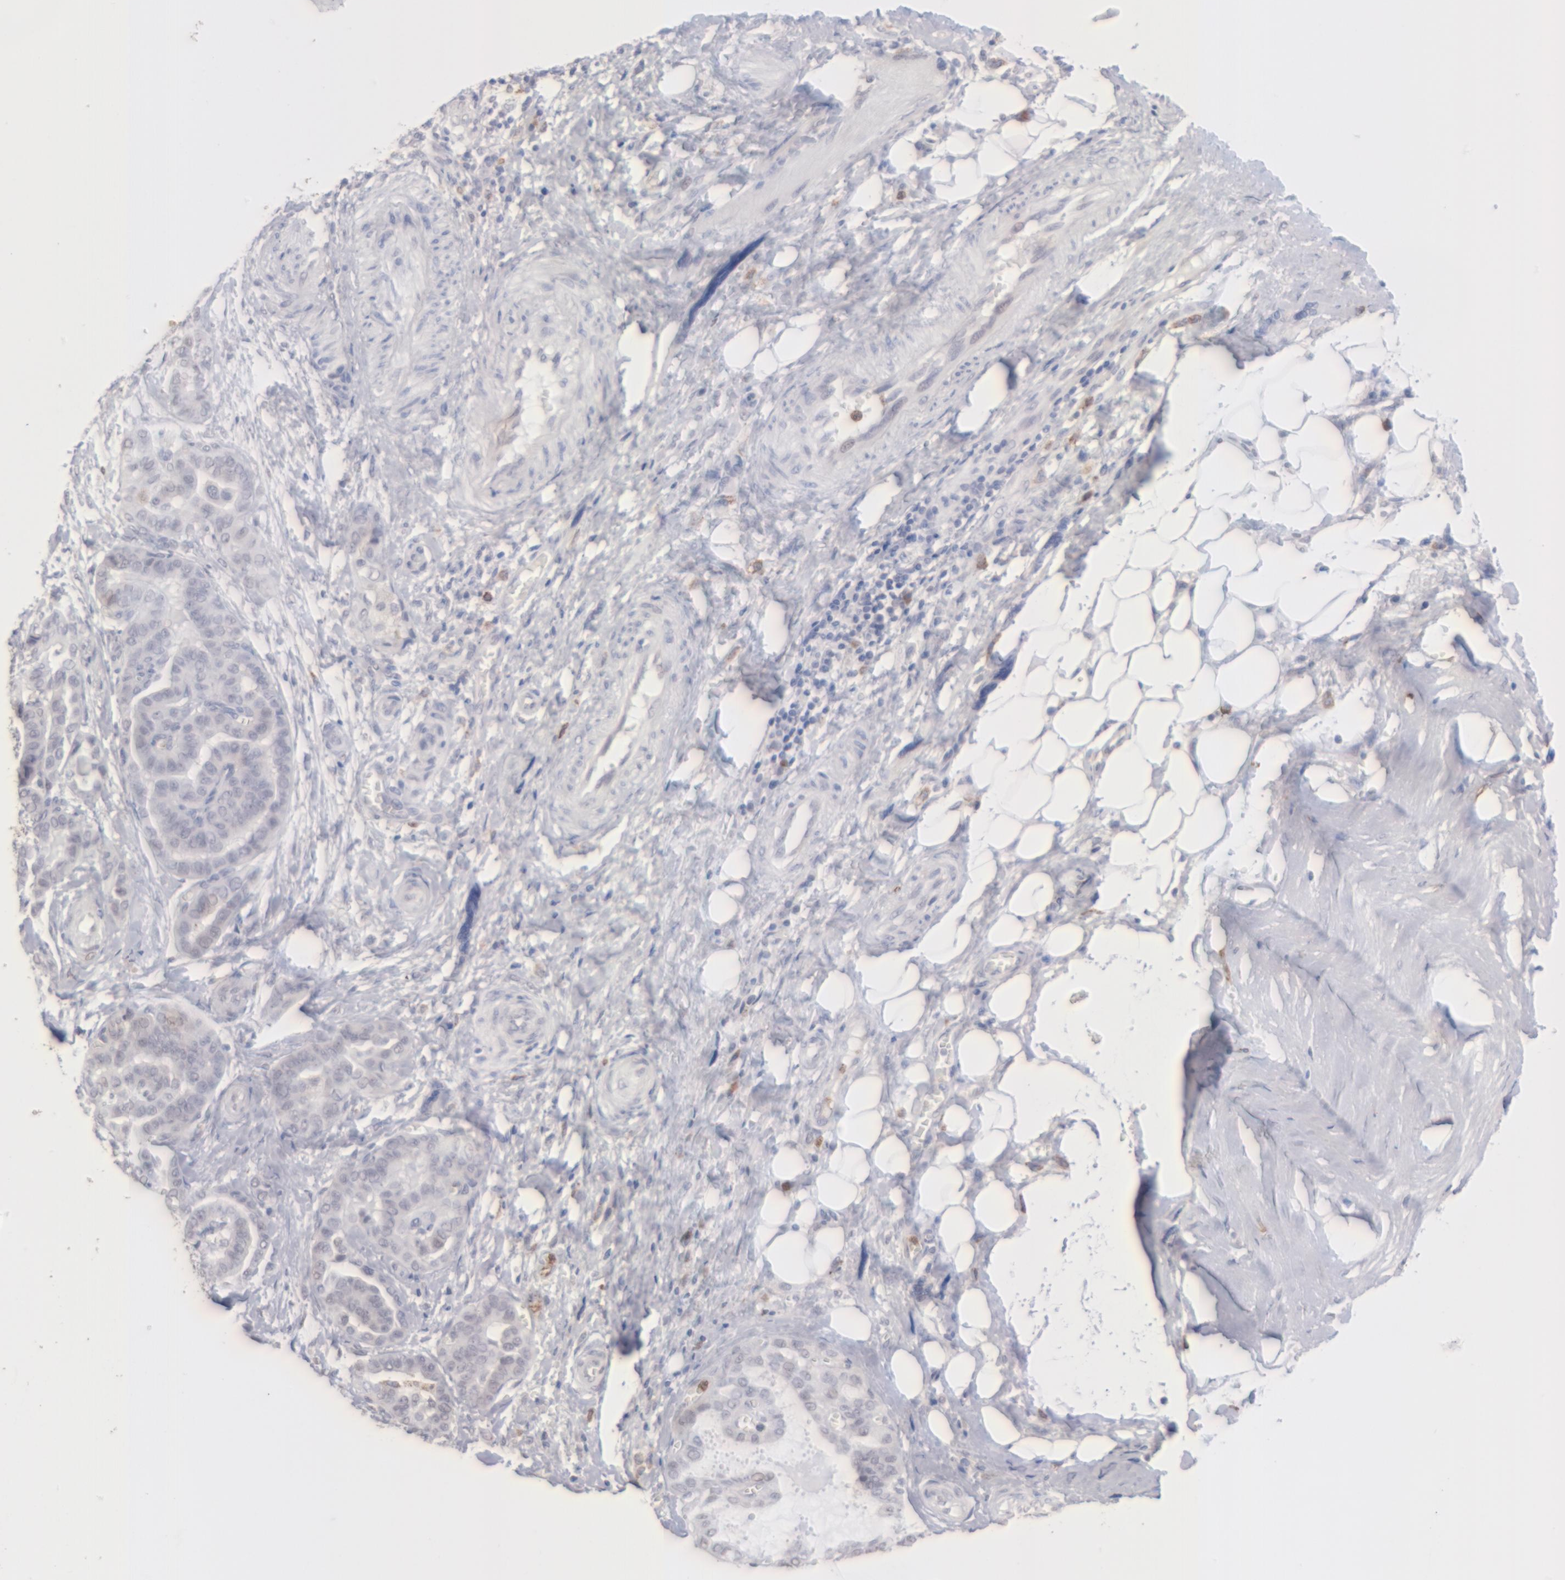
{"staining": {"intensity": "negative", "quantity": "none", "location": "none"}, "tissue": "thyroid cancer", "cell_type": "Tumor cells", "image_type": "cancer", "snomed": [{"axis": "morphology", "description": "Carcinoma, NOS"}, {"axis": "topography", "description": "Thyroid gland"}], "caption": "The immunohistochemistry (IHC) photomicrograph has no significant expression in tumor cells of carcinoma (thyroid) tissue. (Immunohistochemistry (ihc), brightfield microscopy, high magnification).", "gene": "MGAM", "patient": {"sex": "female", "age": 91}}